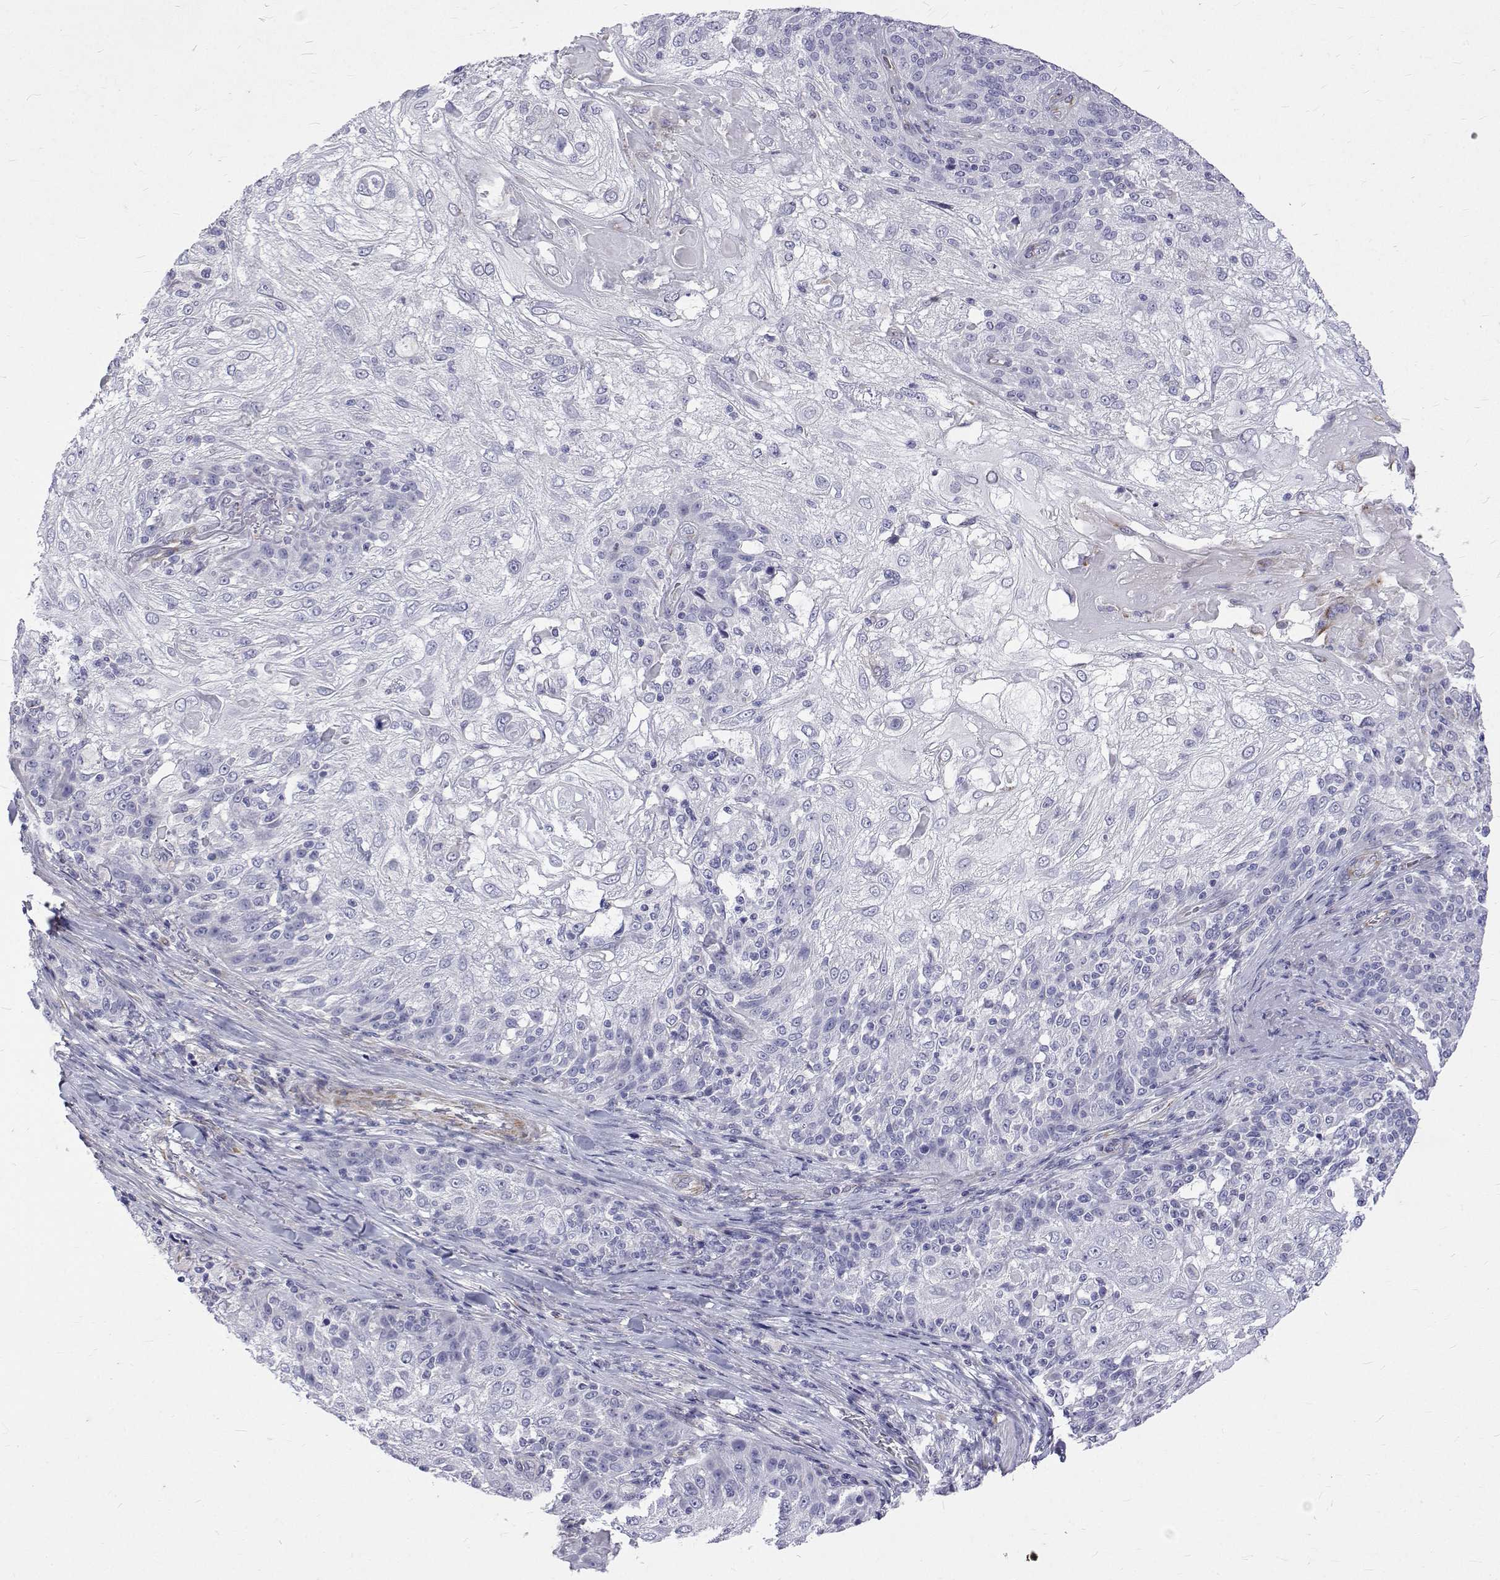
{"staining": {"intensity": "negative", "quantity": "none", "location": "none"}, "tissue": "skin cancer", "cell_type": "Tumor cells", "image_type": "cancer", "snomed": [{"axis": "morphology", "description": "Normal tissue, NOS"}, {"axis": "morphology", "description": "Squamous cell carcinoma, NOS"}, {"axis": "topography", "description": "Skin"}], "caption": "Protein analysis of skin cancer reveals no significant positivity in tumor cells. Brightfield microscopy of IHC stained with DAB (brown) and hematoxylin (blue), captured at high magnification.", "gene": "OPRPN", "patient": {"sex": "female", "age": 83}}